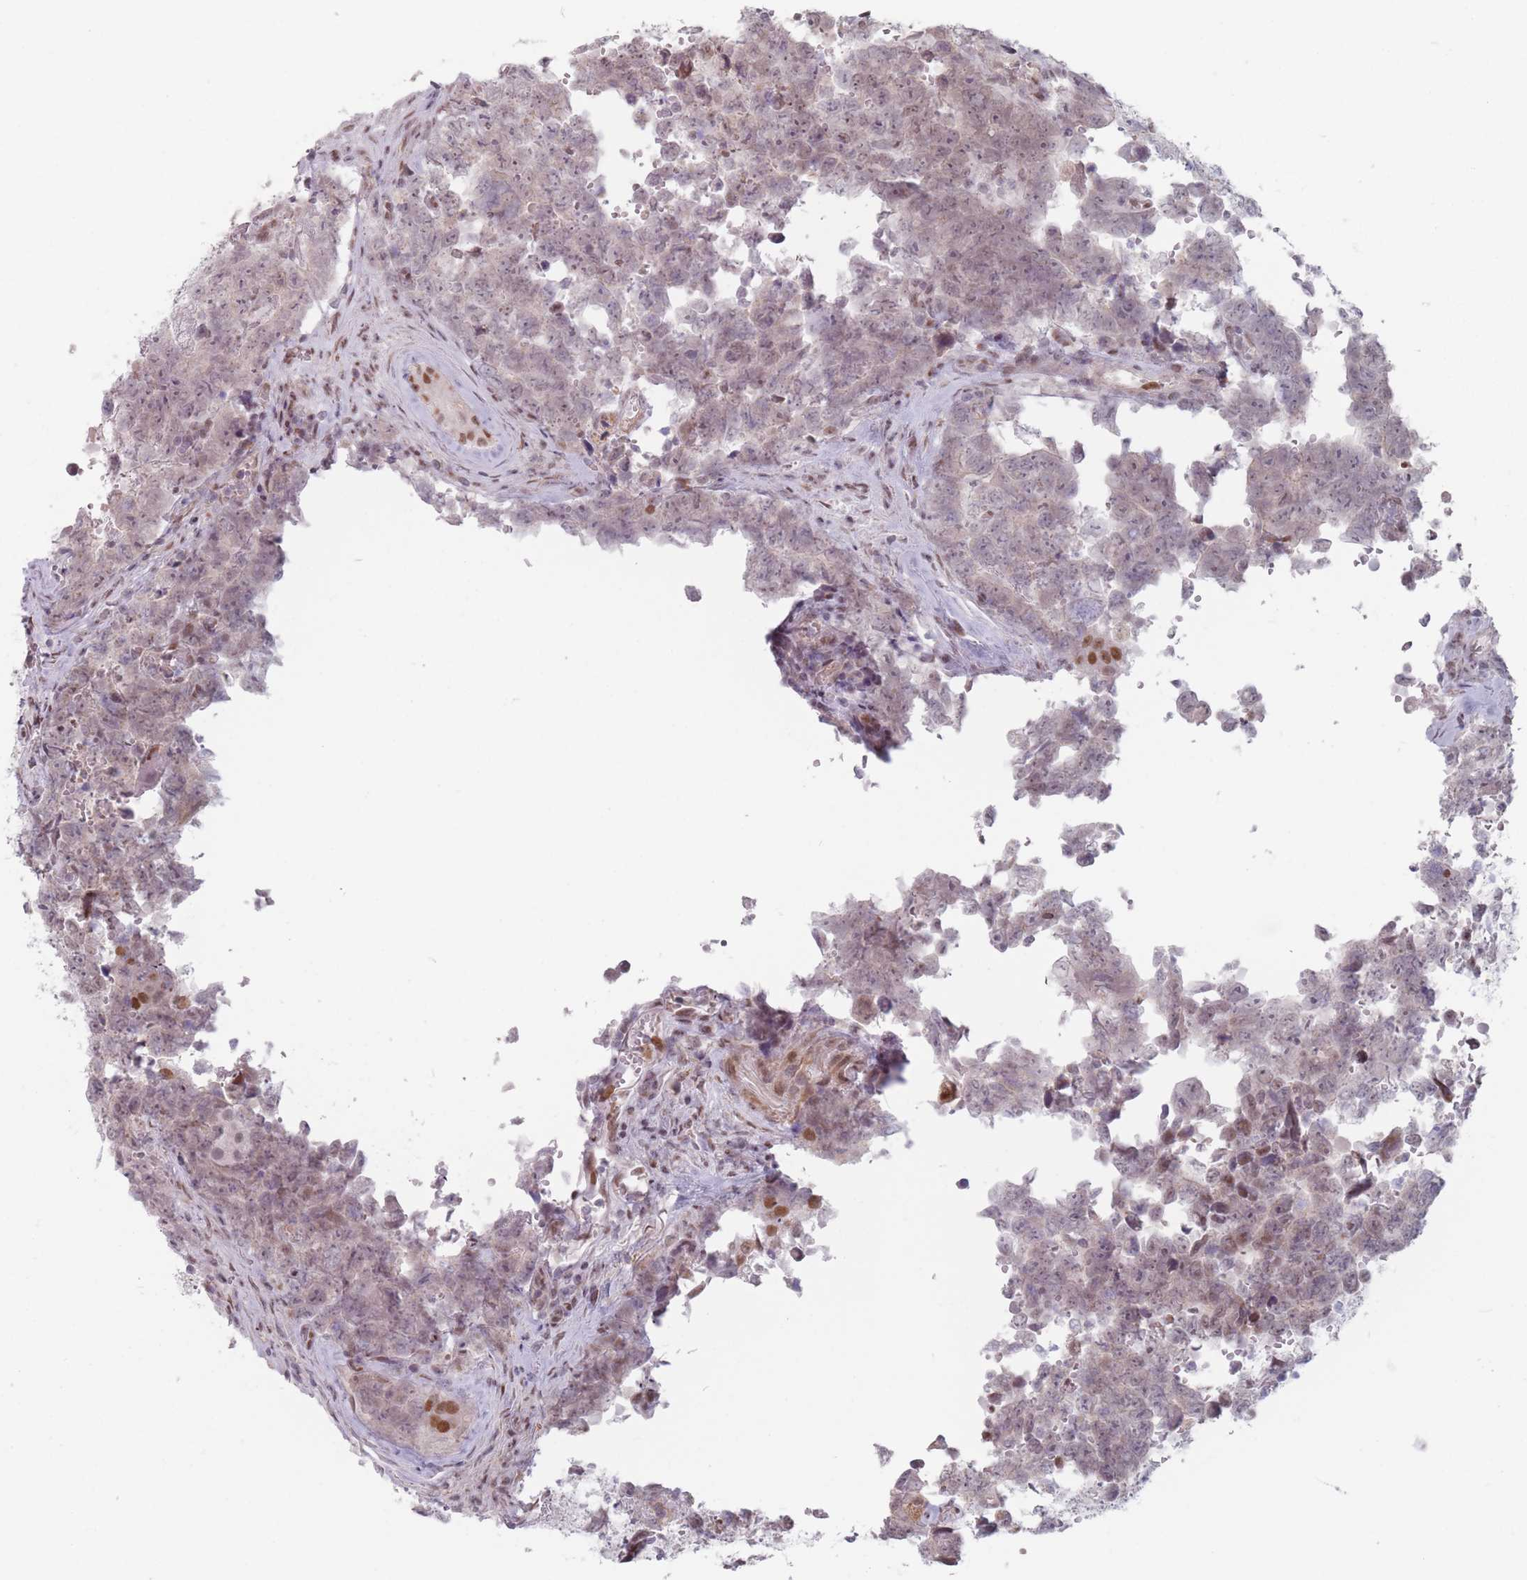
{"staining": {"intensity": "weak", "quantity": "25%-75%", "location": "nuclear"}, "tissue": "testis cancer", "cell_type": "Tumor cells", "image_type": "cancer", "snomed": [{"axis": "morphology", "description": "Normal tissue, NOS"}, {"axis": "morphology", "description": "Carcinoma, Embryonal, NOS"}, {"axis": "topography", "description": "Testis"}, {"axis": "topography", "description": "Epididymis"}], "caption": "A micrograph of embryonal carcinoma (testis) stained for a protein reveals weak nuclear brown staining in tumor cells. (DAB (3,3'-diaminobenzidine) IHC, brown staining for protein, blue staining for nuclei).", "gene": "SH3BGRL2", "patient": {"sex": "male", "age": 25}}